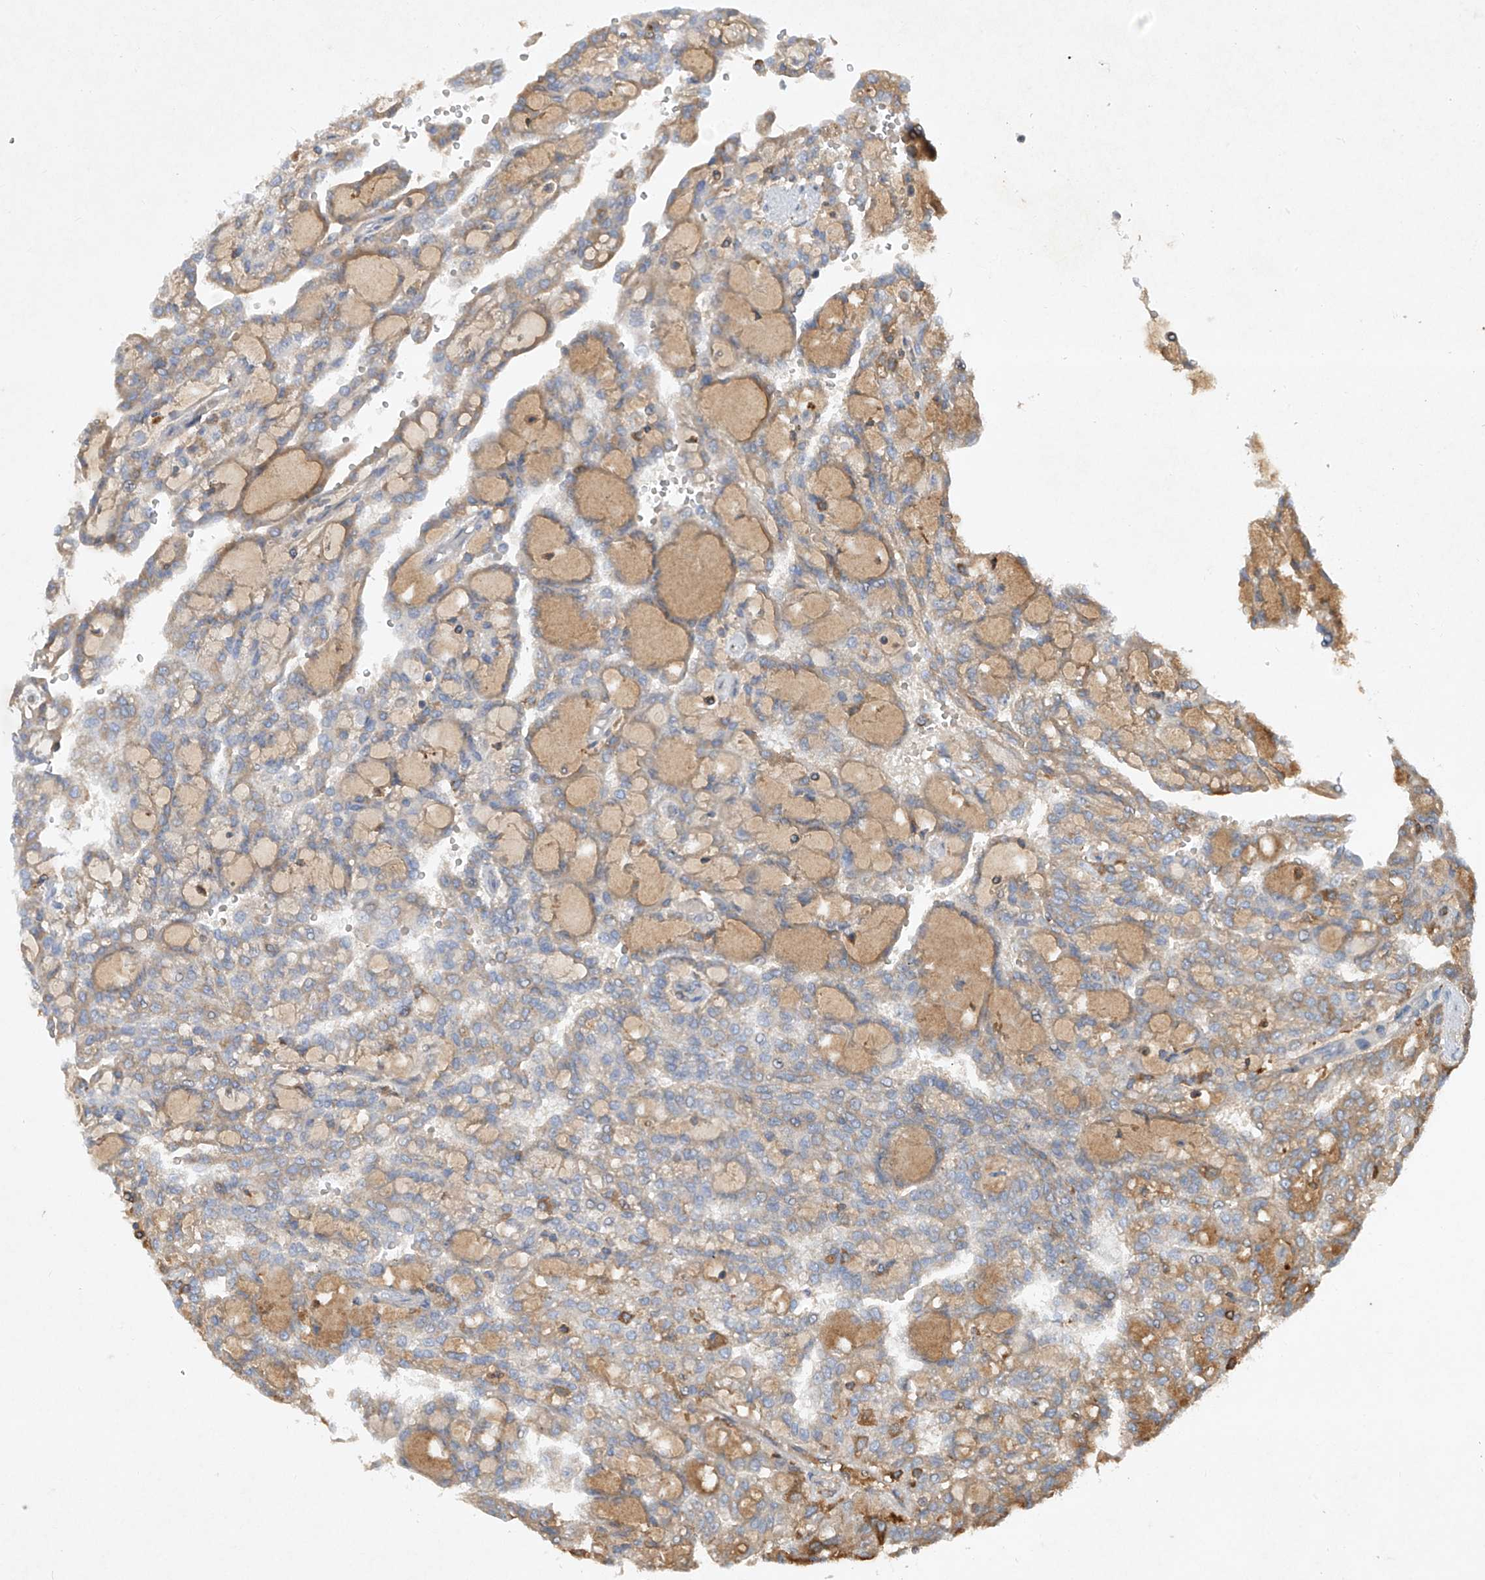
{"staining": {"intensity": "weak", "quantity": "<25%", "location": "cytoplasmic/membranous"}, "tissue": "renal cancer", "cell_type": "Tumor cells", "image_type": "cancer", "snomed": [{"axis": "morphology", "description": "Adenocarcinoma, NOS"}, {"axis": "topography", "description": "Kidney"}], "caption": "IHC of human renal cancer (adenocarcinoma) reveals no expression in tumor cells.", "gene": "HAS3", "patient": {"sex": "male", "age": 63}}